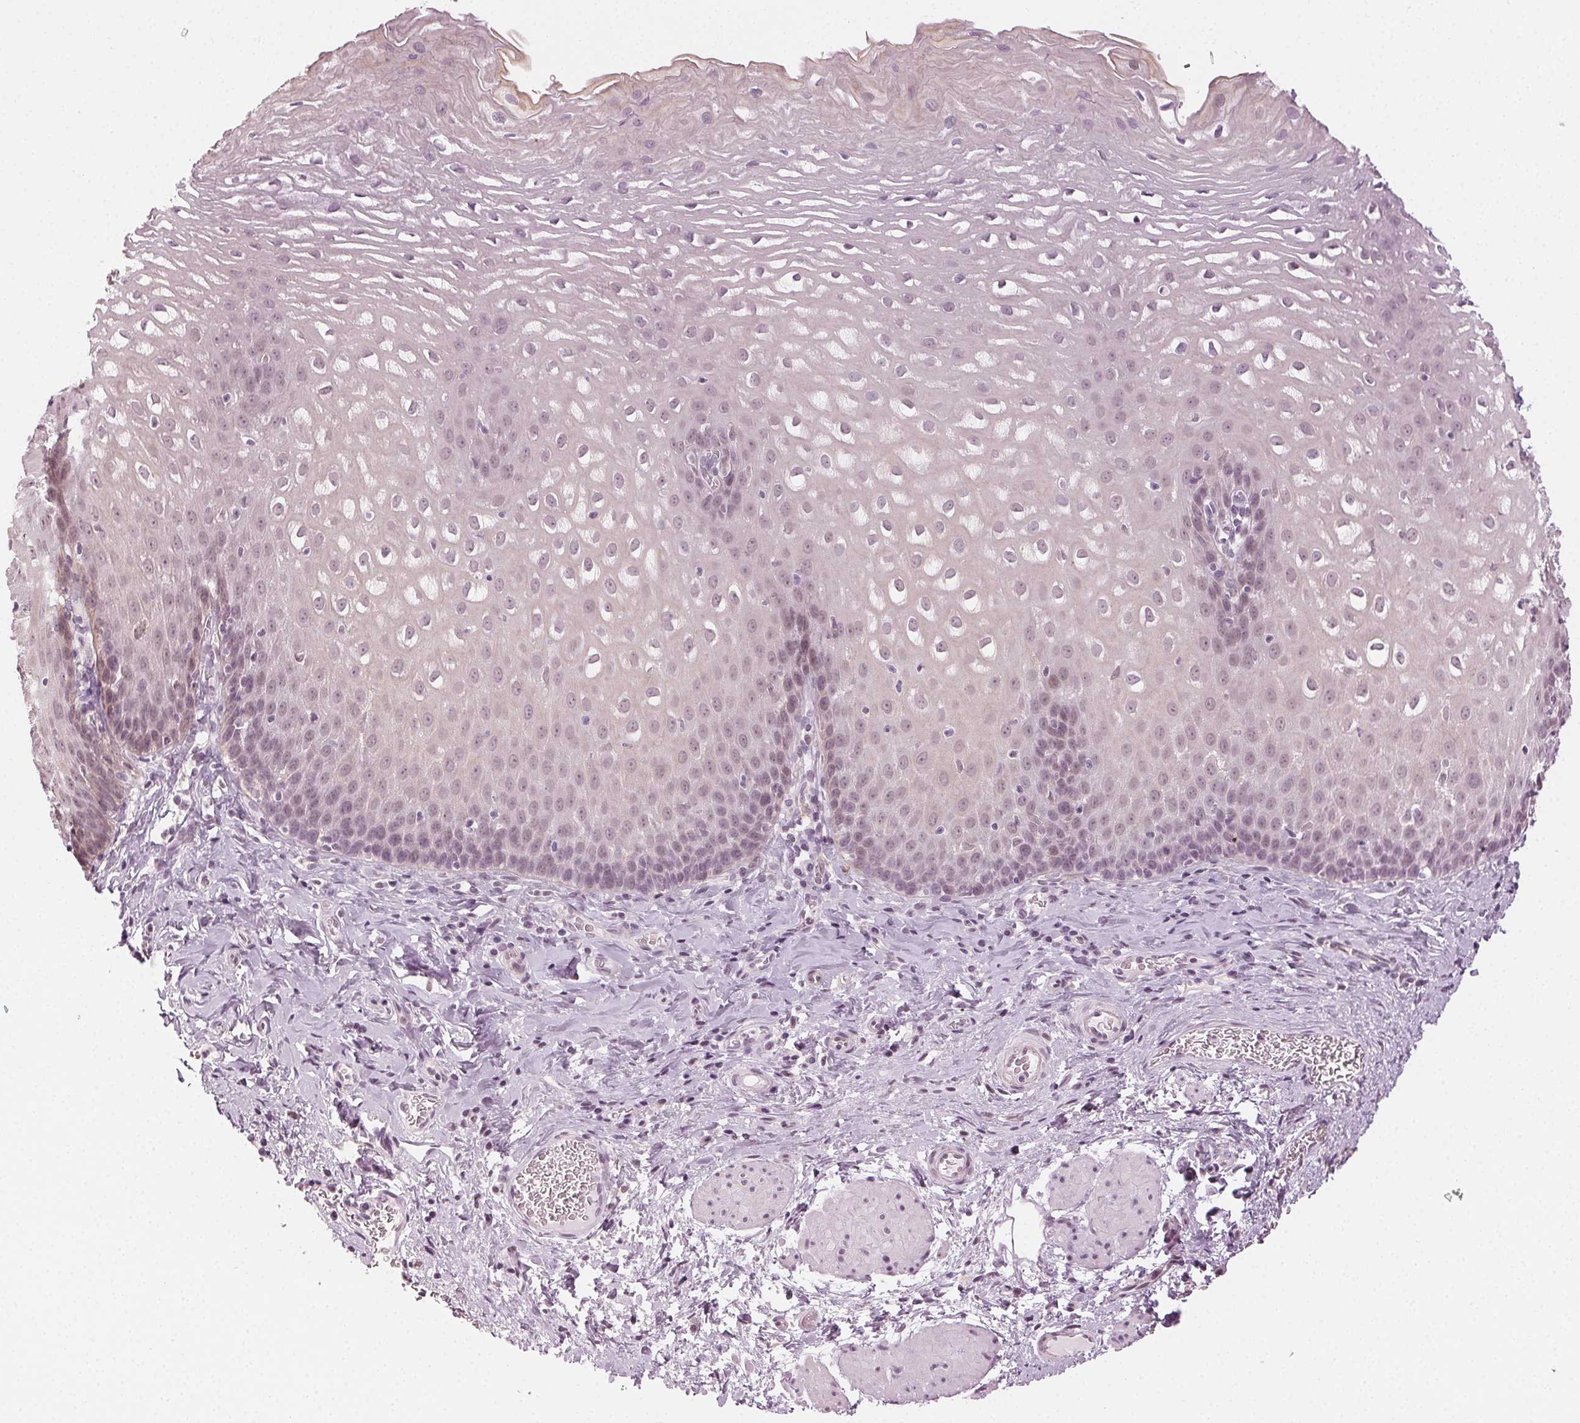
{"staining": {"intensity": "weak", "quantity": "25%-75%", "location": "nuclear"}, "tissue": "esophagus", "cell_type": "Squamous epithelial cells", "image_type": "normal", "snomed": [{"axis": "morphology", "description": "Normal tissue, NOS"}, {"axis": "topography", "description": "Esophagus"}], "caption": "A low amount of weak nuclear expression is appreciated in approximately 25%-75% of squamous epithelial cells in benign esophagus.", "gene": "AIF1L", "patient": {"sex": "male", "age": 68}}